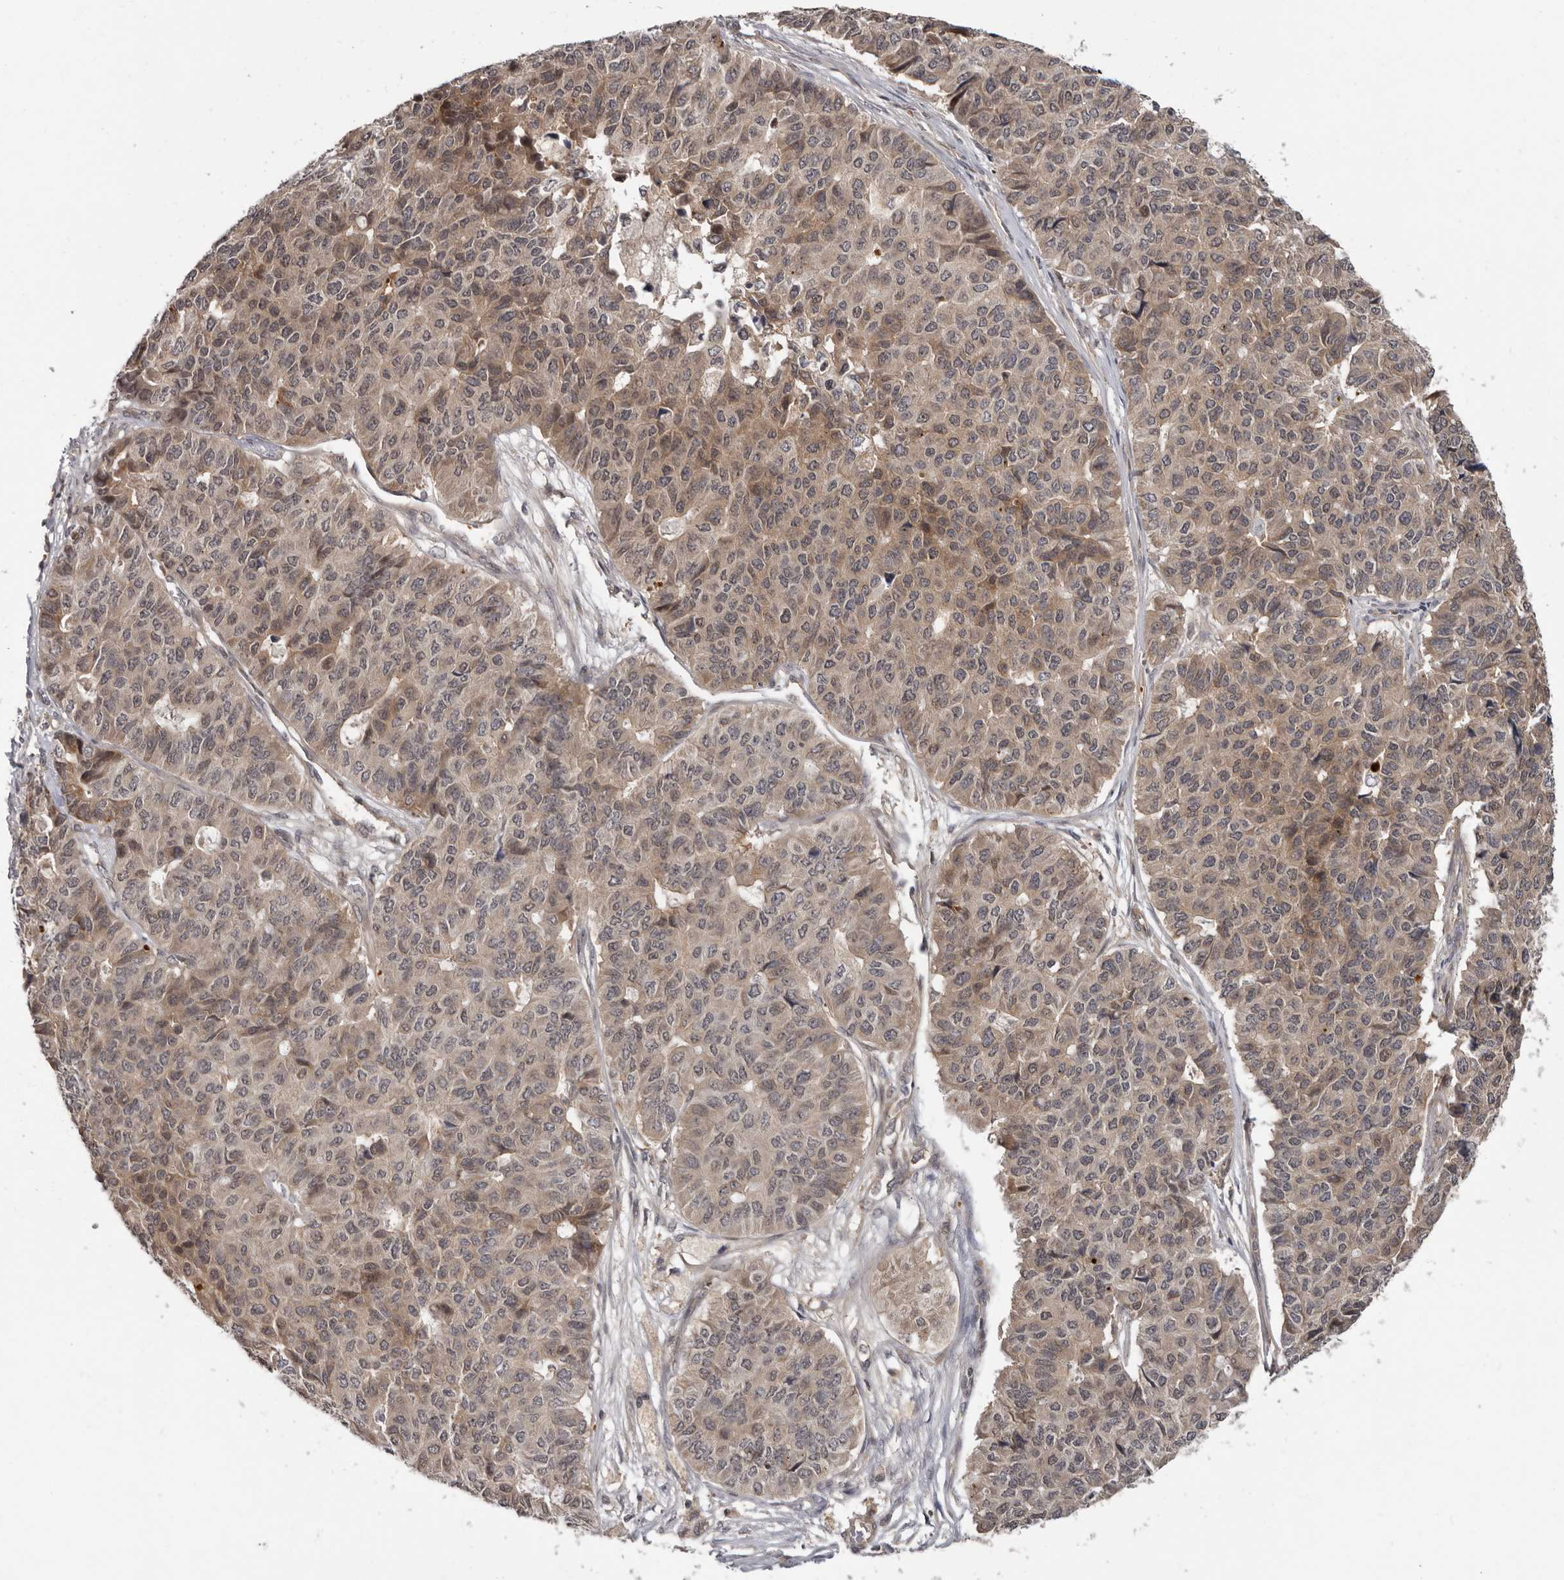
{"staining": {"intensity": "weak", "quantity": ">75%", "location": "cytoplasmic/membranous"}, "tissue": "pancreatic cancer", "cell_type": "Tumor cells", "image_type": "cancer", "snomed": [{"axis": "morphology", "description": "Adenocarcinoma, NOS"}, {"axis": "topography", "description": "Pancreas"}], "caption": "Brown immunohistochemical staining in pancreatic cancer (adenocarcinoma) displays weak cytoplasmic/membranous expression in about >75% of tumor cells.", "gene": "BAD", "patient": {"sex": "male", "age": 50}}